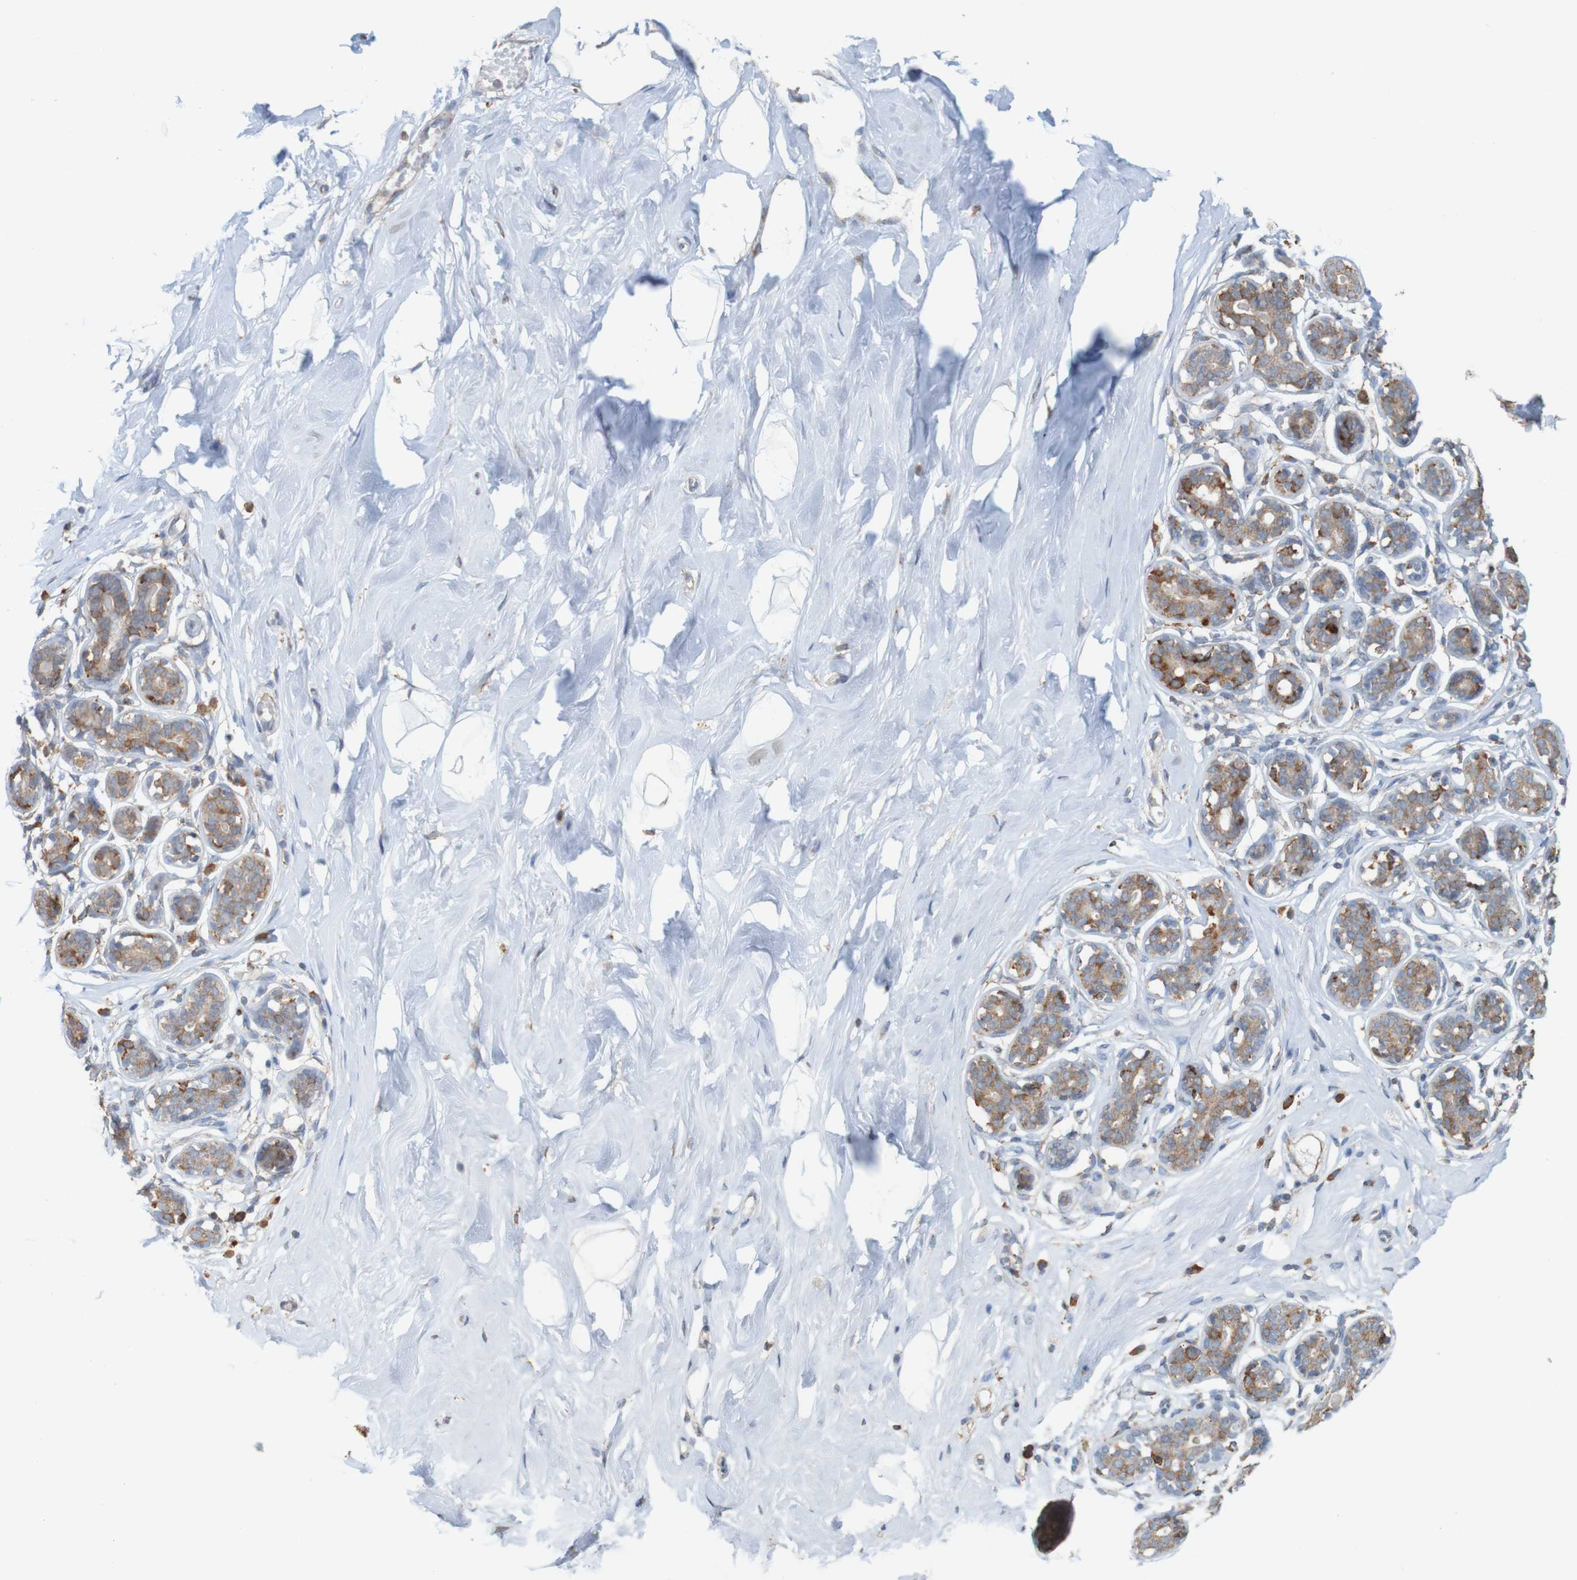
{"staining": {"intensity": "negative", "quantity": "none", "location": "none"}, "tissue": "breast", "cell_type": "Adipocytes", "image_type": "normal", "snomed": [{"axis": "morphology", "description": "Normal tissue, NOS"}, {"axis": "topography", "description": "Breast"}], "caption": "High power microscopy photomicrograph of an IHC histopathology image of benign breast, revealing no significant expression in adipocytes. (DAB (3,3'-diaminobenzidine) immunohistochemistry (IHC) visualized using brightfield microscopy, high magnification).", "gene": "PDIA3", "patient": {"sex": "female", "age": 23}}